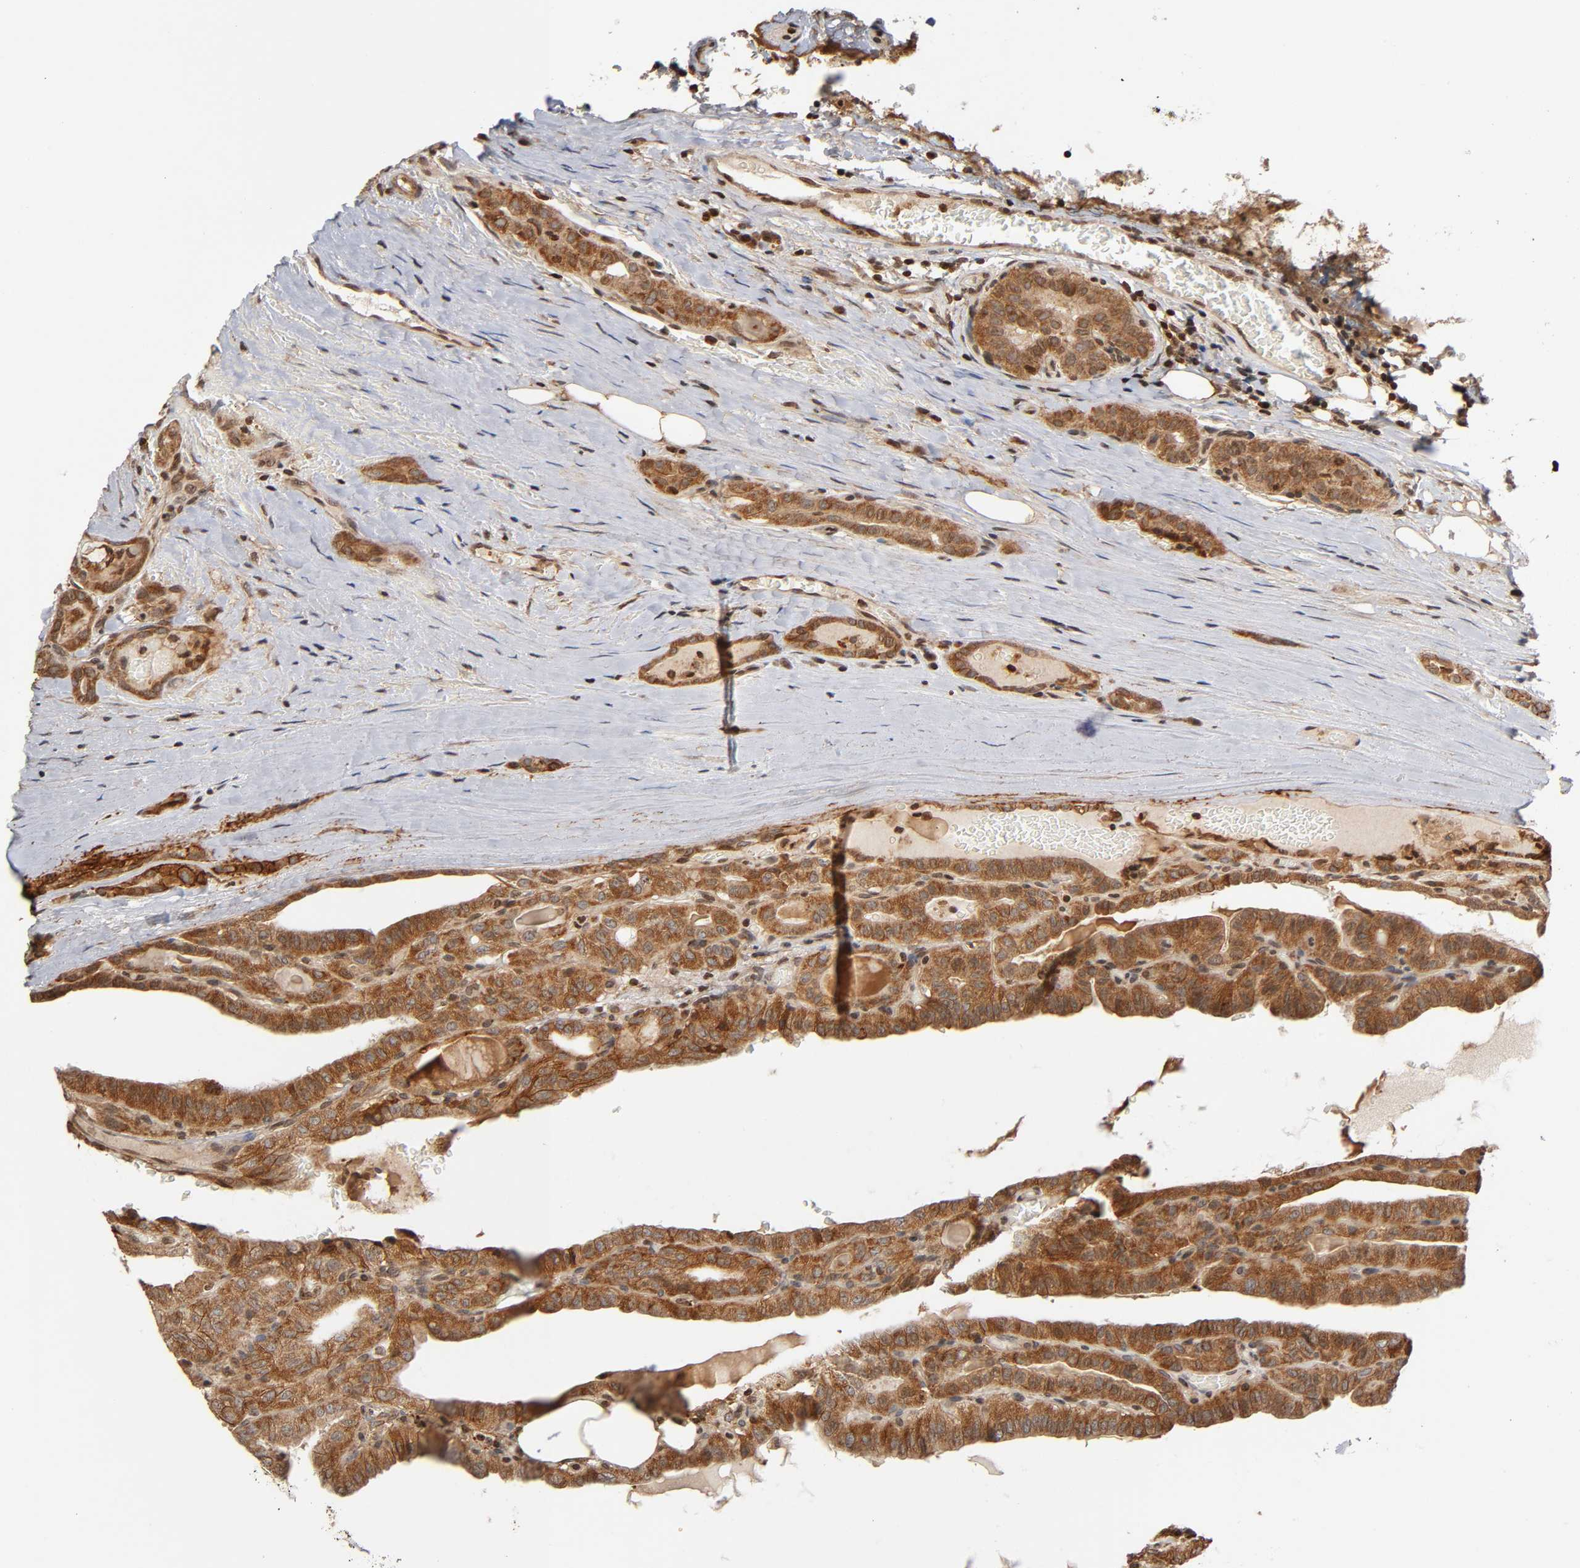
{"staining": {"intensity": "moderate", "quantity": ">75%", "location": "cytoplasmic/membranous"}, "tissue": "thyroid cancer", "cell_type": "Tumor cells", "image_type": "cancer", "snomed": [{"axis": "morphology", "description": "Papillary adenocarcinoma, NOS"}, {"axis": "topography", "description": "Thyroid gland"}], "caption": "Thyroid papillary adenocarcinoma stained with a brown dye exhibits moderate cytoplasmic/membranous positive expression in approximately >75% of tumor cells.", "gene": "ITGAV", "patient": {"sex": "male", "age": 77}}